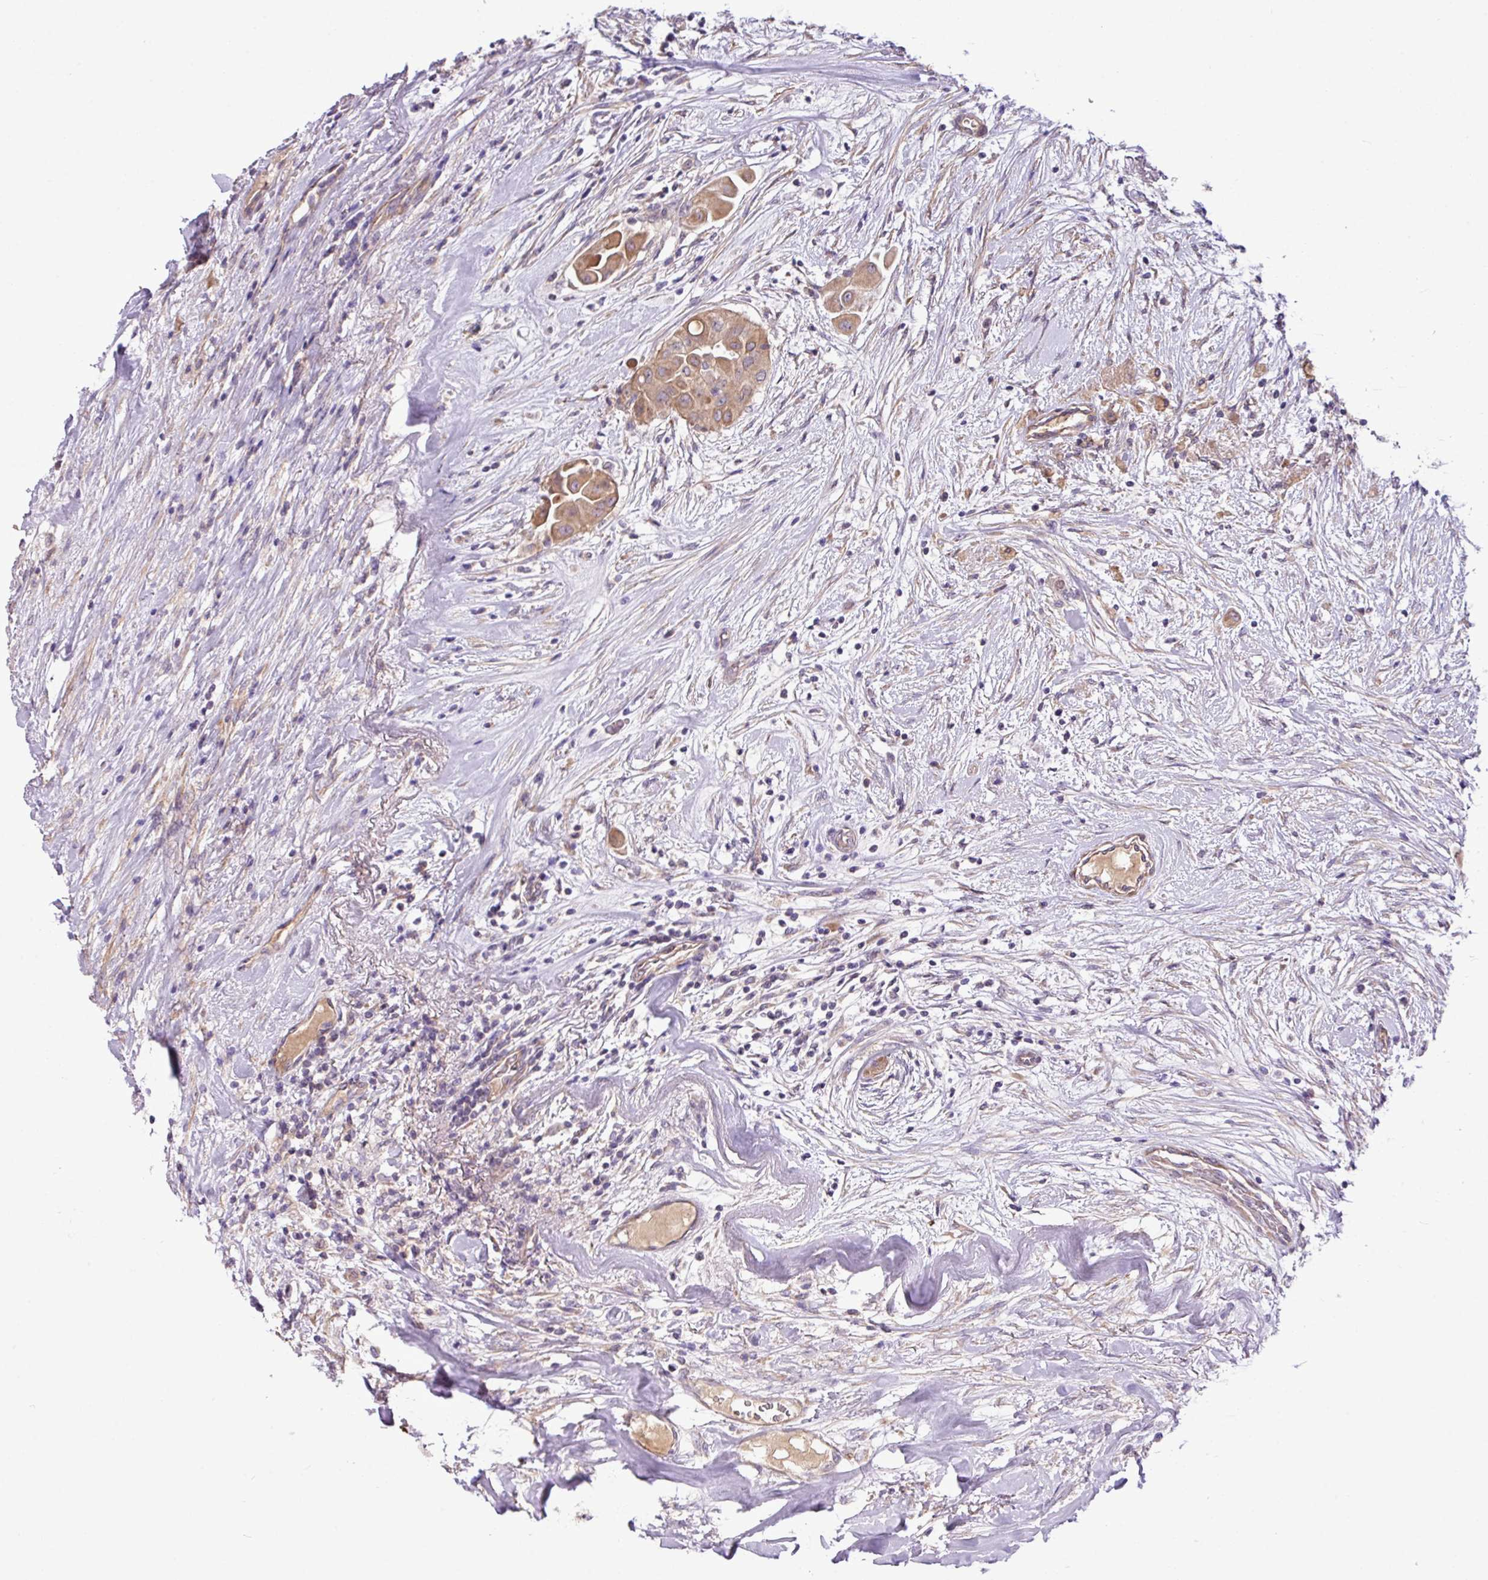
{"staining": {"intensity": "moderate", "quantity": ">75%", "location": "cytoplasmic/membranous"}, "tissue": "thyroid cancer", "cell_type": "Tumor cells", "image_type": "cancer", "snomed": [{"axis": "morphology", "description": "Papillary adenocarcinoma, NOS"}, {"axis": "topography", "description": "Thyroid gland"}], "caption": "Protein staining of papillary adenocarcinoma (thyroid) tissue displays moderate cytoplasmic/membranous staining in about >75% of tumor cells.", "gene": "XIAP", "patient": {"sex": "female", "age": 59}}